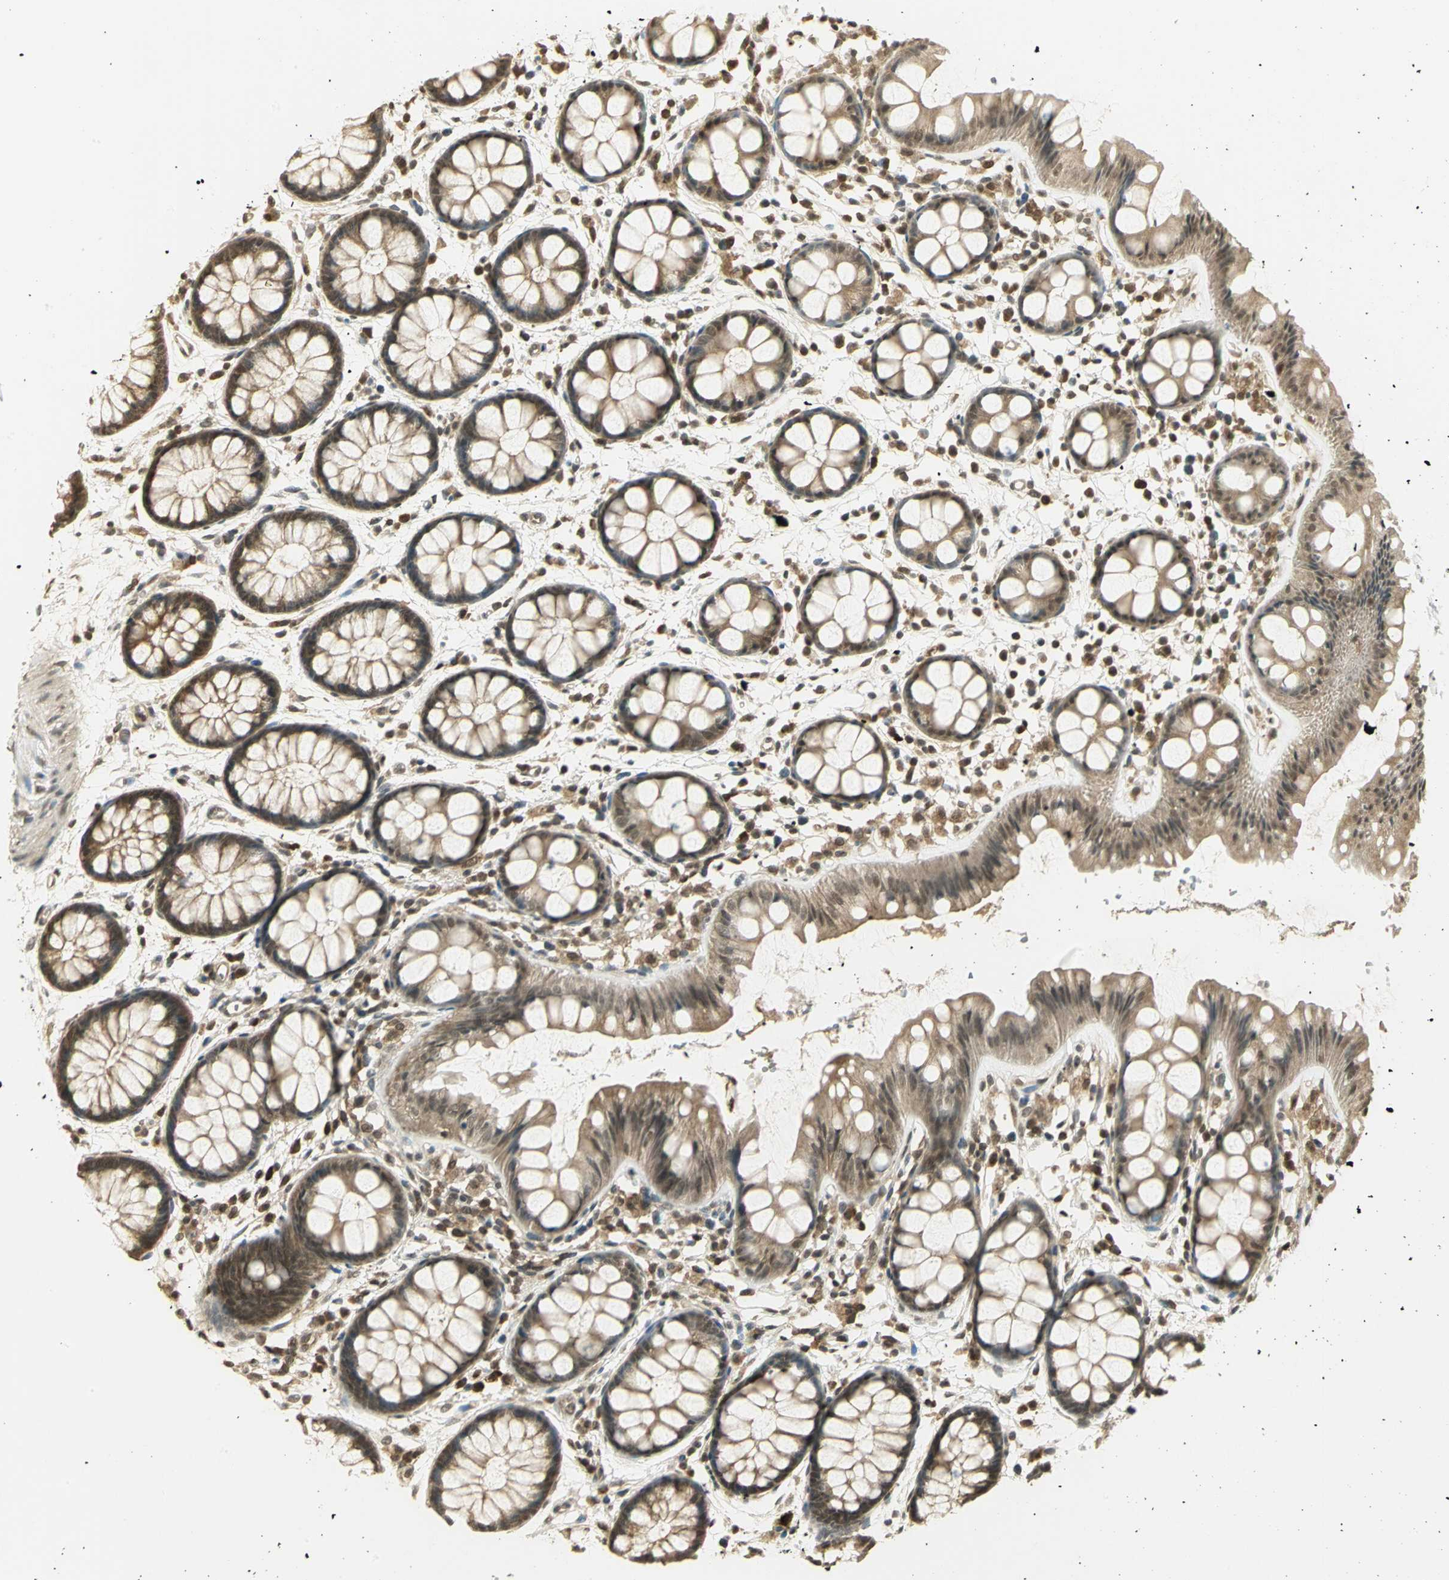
{"staining": {"intensity": "moderate", "quantity": ">75%", "location": "cytoplasmic/membranous"}, "tissue": "rectum", "cell_type": "Glandular cells", "image_type": "normal", "snomed": [{"axis": "morphology", "description": "Normal tissue, NOS"}, {"axis": "topography", "description": "Rectum"}], "caption": "This is an image of IHC staining of unremarkable rectum, which shows moderate expression in the cytoplasmic/membranous of glandular cells.", "gene": "CDC34", "patient": {"sex": "female", "age": 66}}